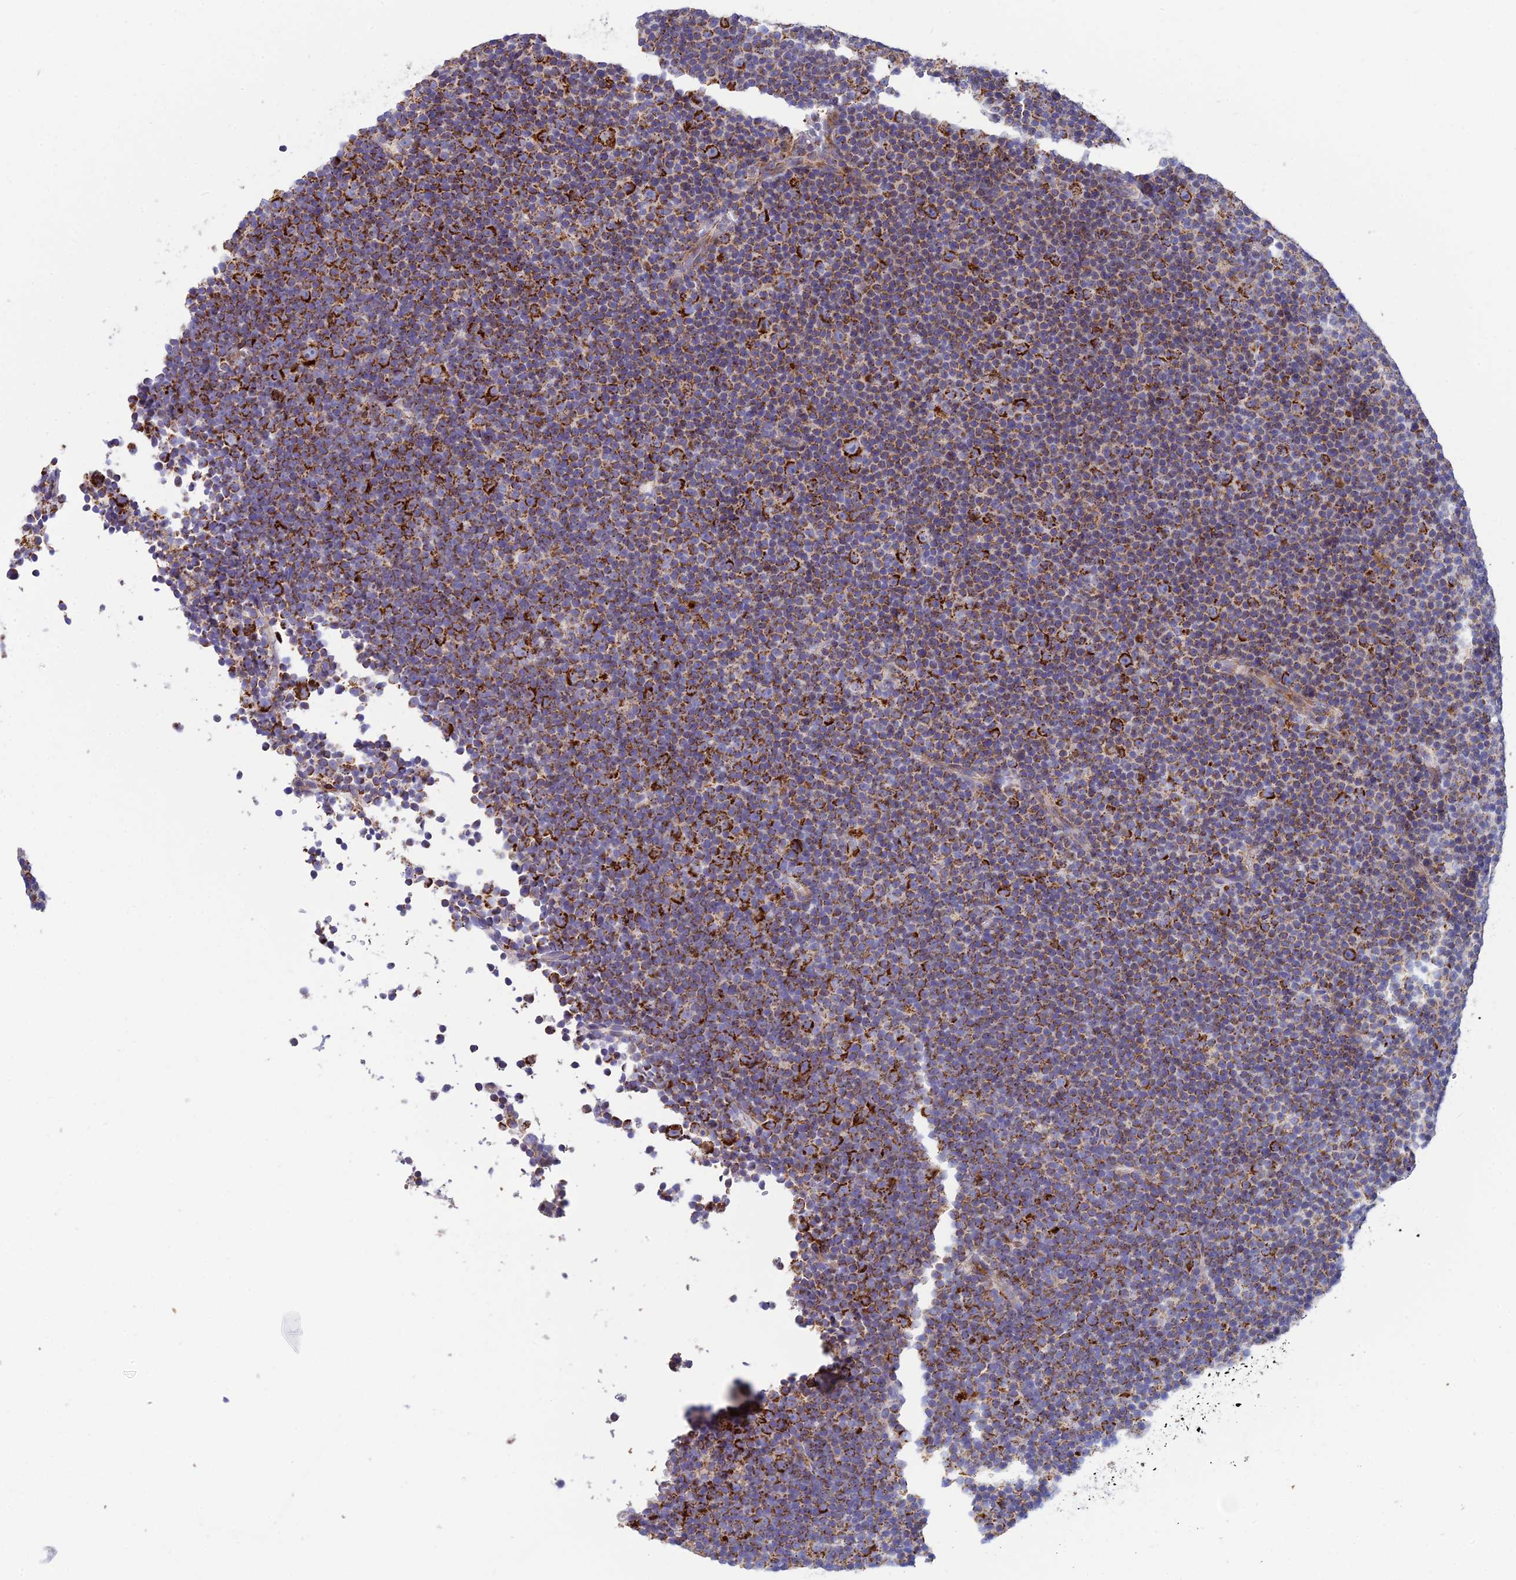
{"staining": {"intensity": "strong", "quantity": ">75%", "location": "cytoplasmic/membranous"}, "tissue": "lymphoma", "cell_type": "Tumor cells", "image_type": "cancer", "snomed": [{"axis": "morphology", "description": "Malignant lymphoma, non-Hodgkin's type, Low grade"}, {"axis": "topography", "description": "Lymph node"}], "caption": "Strong cytoplasmic/membranous positivity is identified in approximately >75% of tumor cells in malignant lymphoma, non-Hodgkin's type (low-grade).", "gene": "CSPG4", "patient": {"sex": "female", "age": 67}}